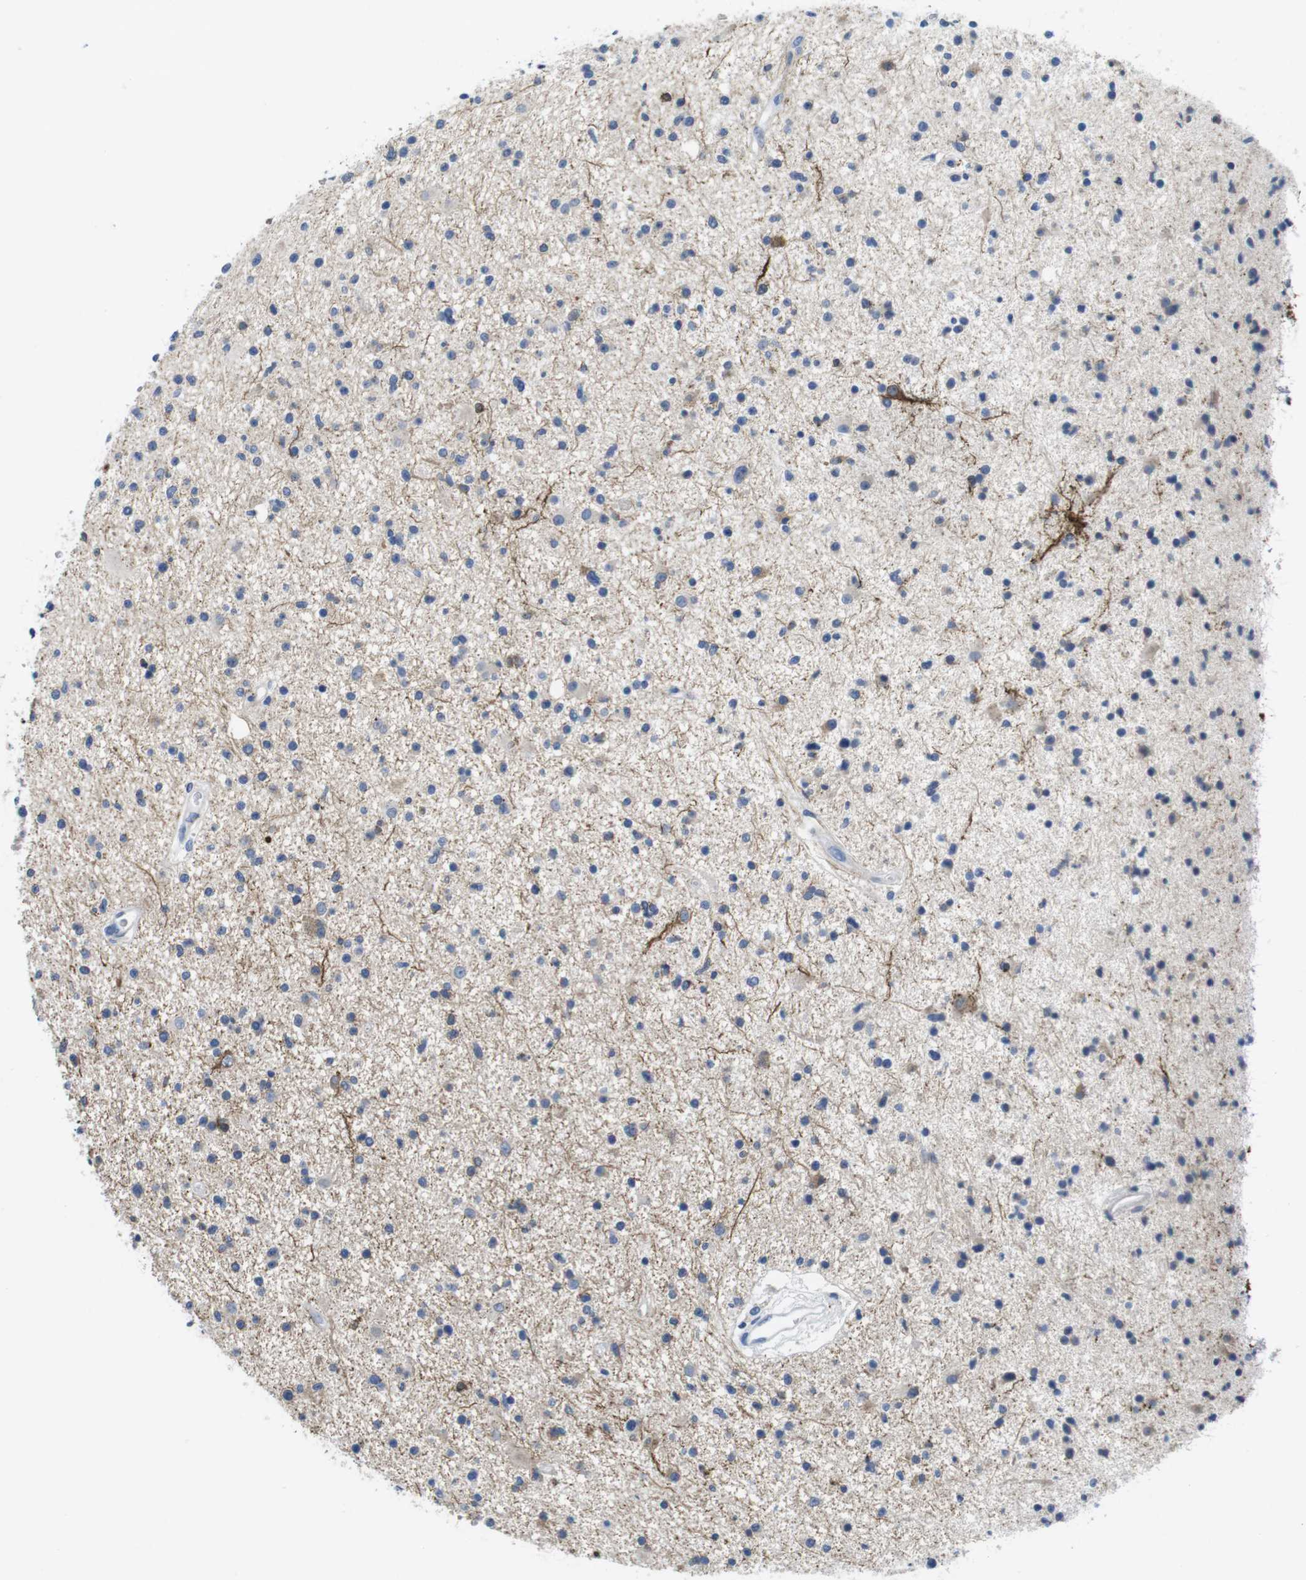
{"staining": {"intensity": "weak", "quantity": "<25%", "location": "cytoplasmic/membranous"}, "tissue": "glioma", "cell_type": "Tumor cells", "image_type": "cancer", "snomed": [{"axis": "morphology", "description": "Glioma, malignant, High grade"}, {"axis": "topography", "description": "Brain"}], "caption": "IHC image of high-grade glioma (malignant) stained for a protein (brown), which demonstrates no staining in tumor cells. The staining is performed using DAB brown chromogen with nuclei counter-stained in using hematoxylin.", "gene": "MAP6", "patient": {"sex": "male", "age": 33}}